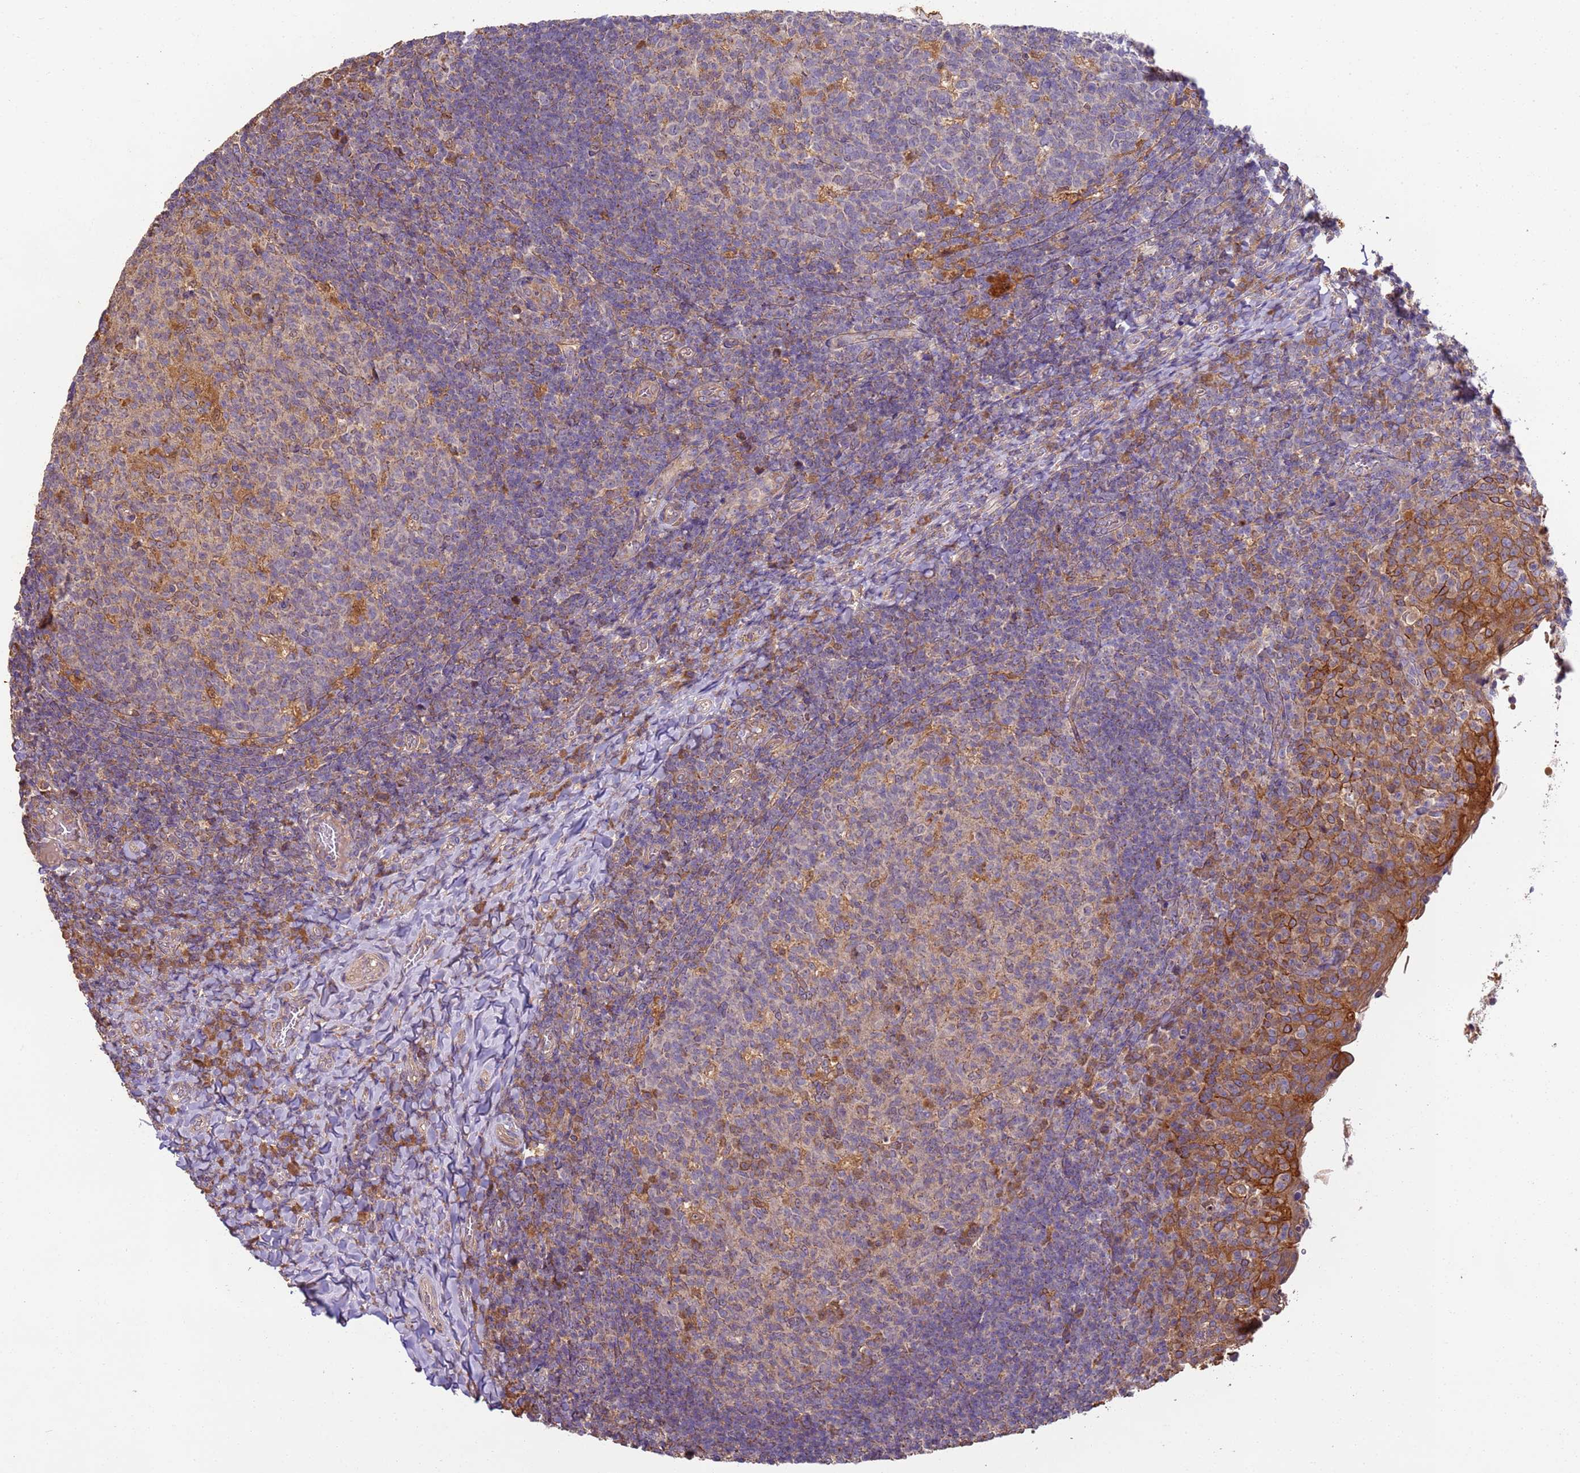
{"staining": {"intensity": "moderate", "quantity": "<25%", "location": "cytoplasmic/membranous"}, "tissue": "tonsil", "cell_type": "Germinal center cells", "image_type": "normal", "snomed": [{"axis": "morphology", "description": "Normal tissue, NOS"}, {"axis": "topography", "description": "Tonsil"}], "caption": "DAB (3,3'-diaminobenzidine) immunohistochemical staining of normal tonsil demonstrates moderate cytoplasmic/membranous protein positivity in approximately <25% of germinal center cells.", "gene": "TIGAR", "patient": {"sex": "female", "age": 10}}